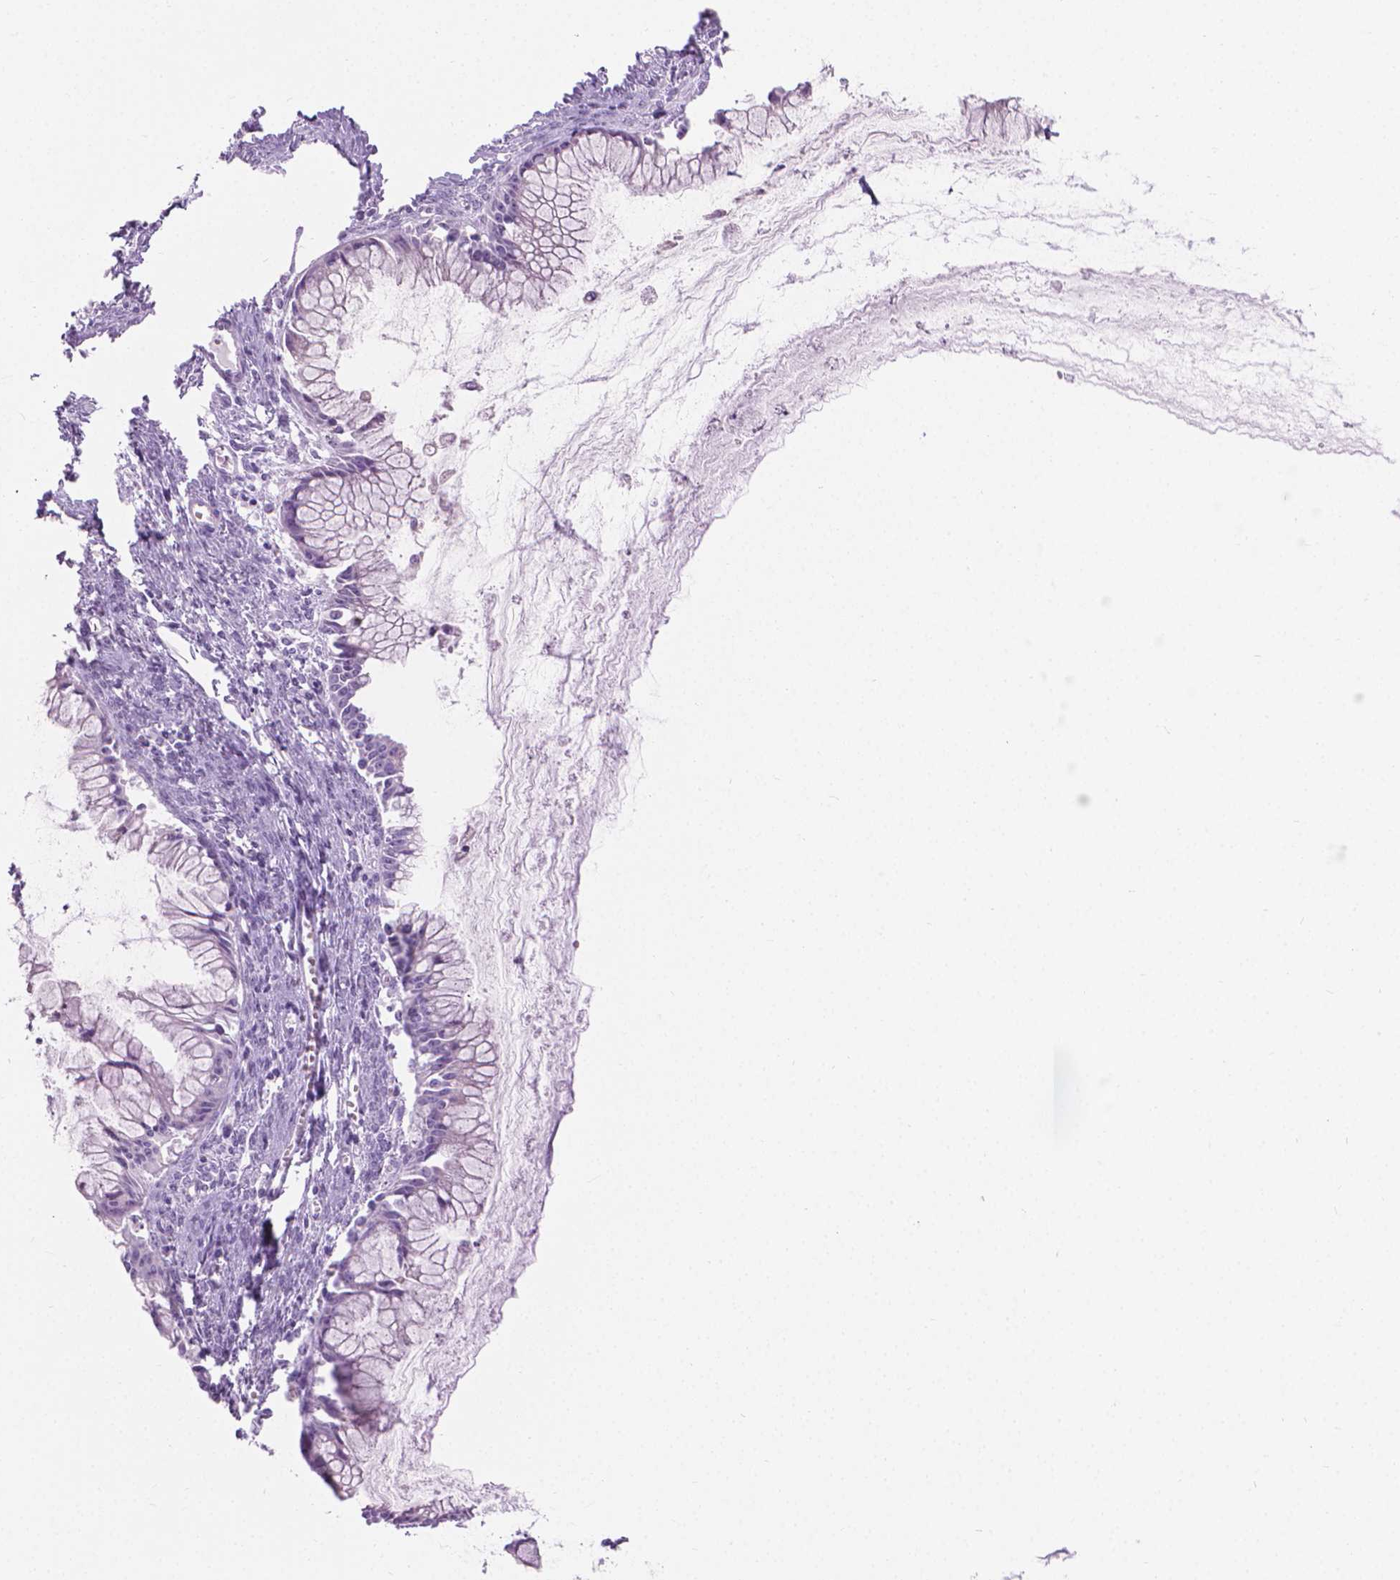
{"staining": {"intensity": "negative", "quantity": "none", "location": "none"}, "tissue": "ovarian cancer", "cell_type": "Tumor cells", "image_type": "cancer", "snomed": [{"axis": "morphology", "description": "Cystadenocarcinoma, mucinous, NOS"}, {"axis": "topography", "description": "Ovary"}], "caption": "IHC photomicrograph of ovarian cancer stained for a protein (brown), which displays no positivity in tumor cells.", "gene": "CFAP52", "patient": {"sex": "female", "age": 41}}